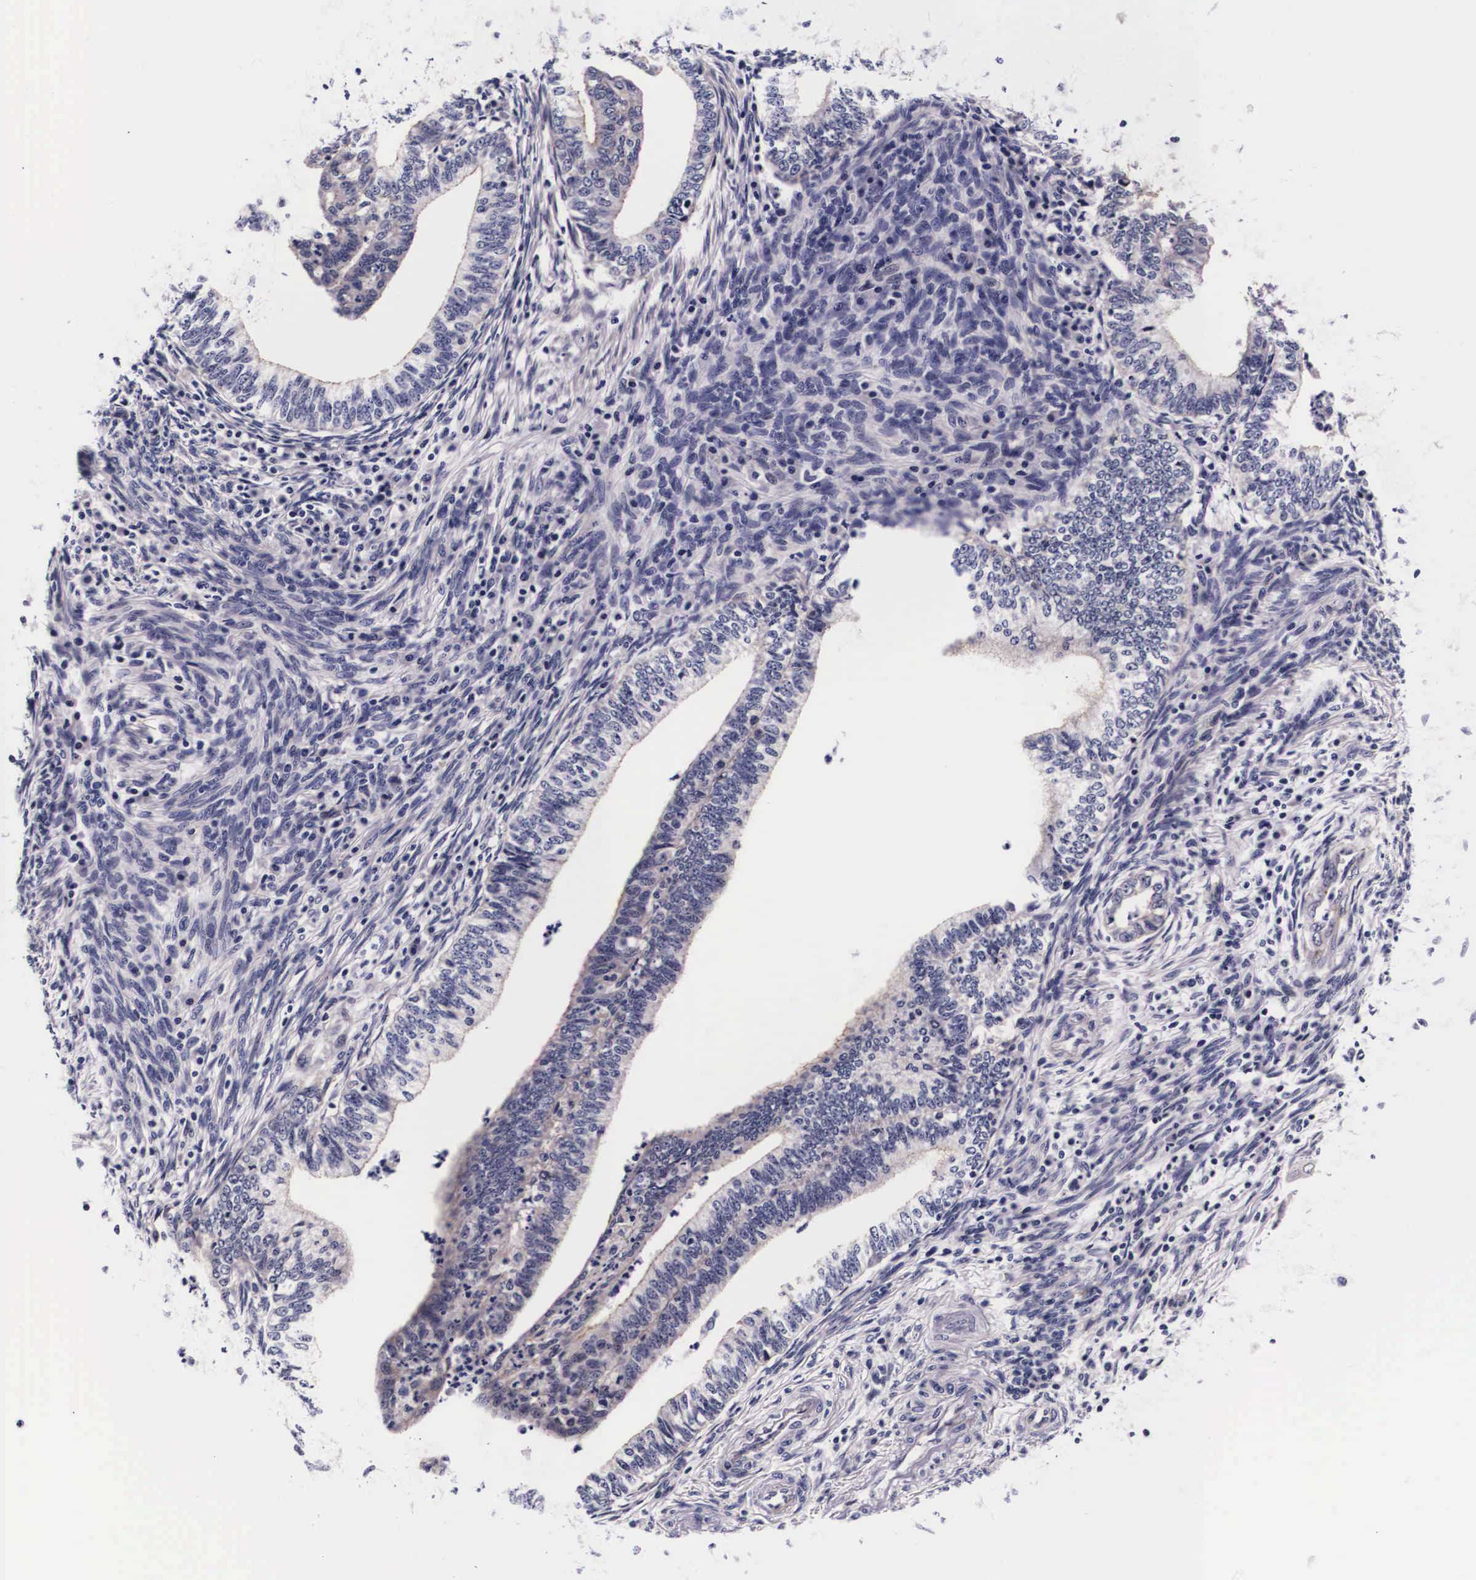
{"staining": {"intensity": "weak", "quantity": "<25%", "location": "cytoplasmic/membranous"}, "tissue": "endometrial cancer", "cell_type": "Tumor cells", "image_type": "cancer", "snomed": [{"axis": "morphology", "description": "Adenocarcinoma, NOS"}, {"axis": "topography", "description": "Endometrium"}], "caption": "This is an immunohistochemistry histopathology image of human endometrial cancer. There is no staining in tumor cells.", "gene": "PHETA2", "patient": {"sex": "female", "age": 66}}